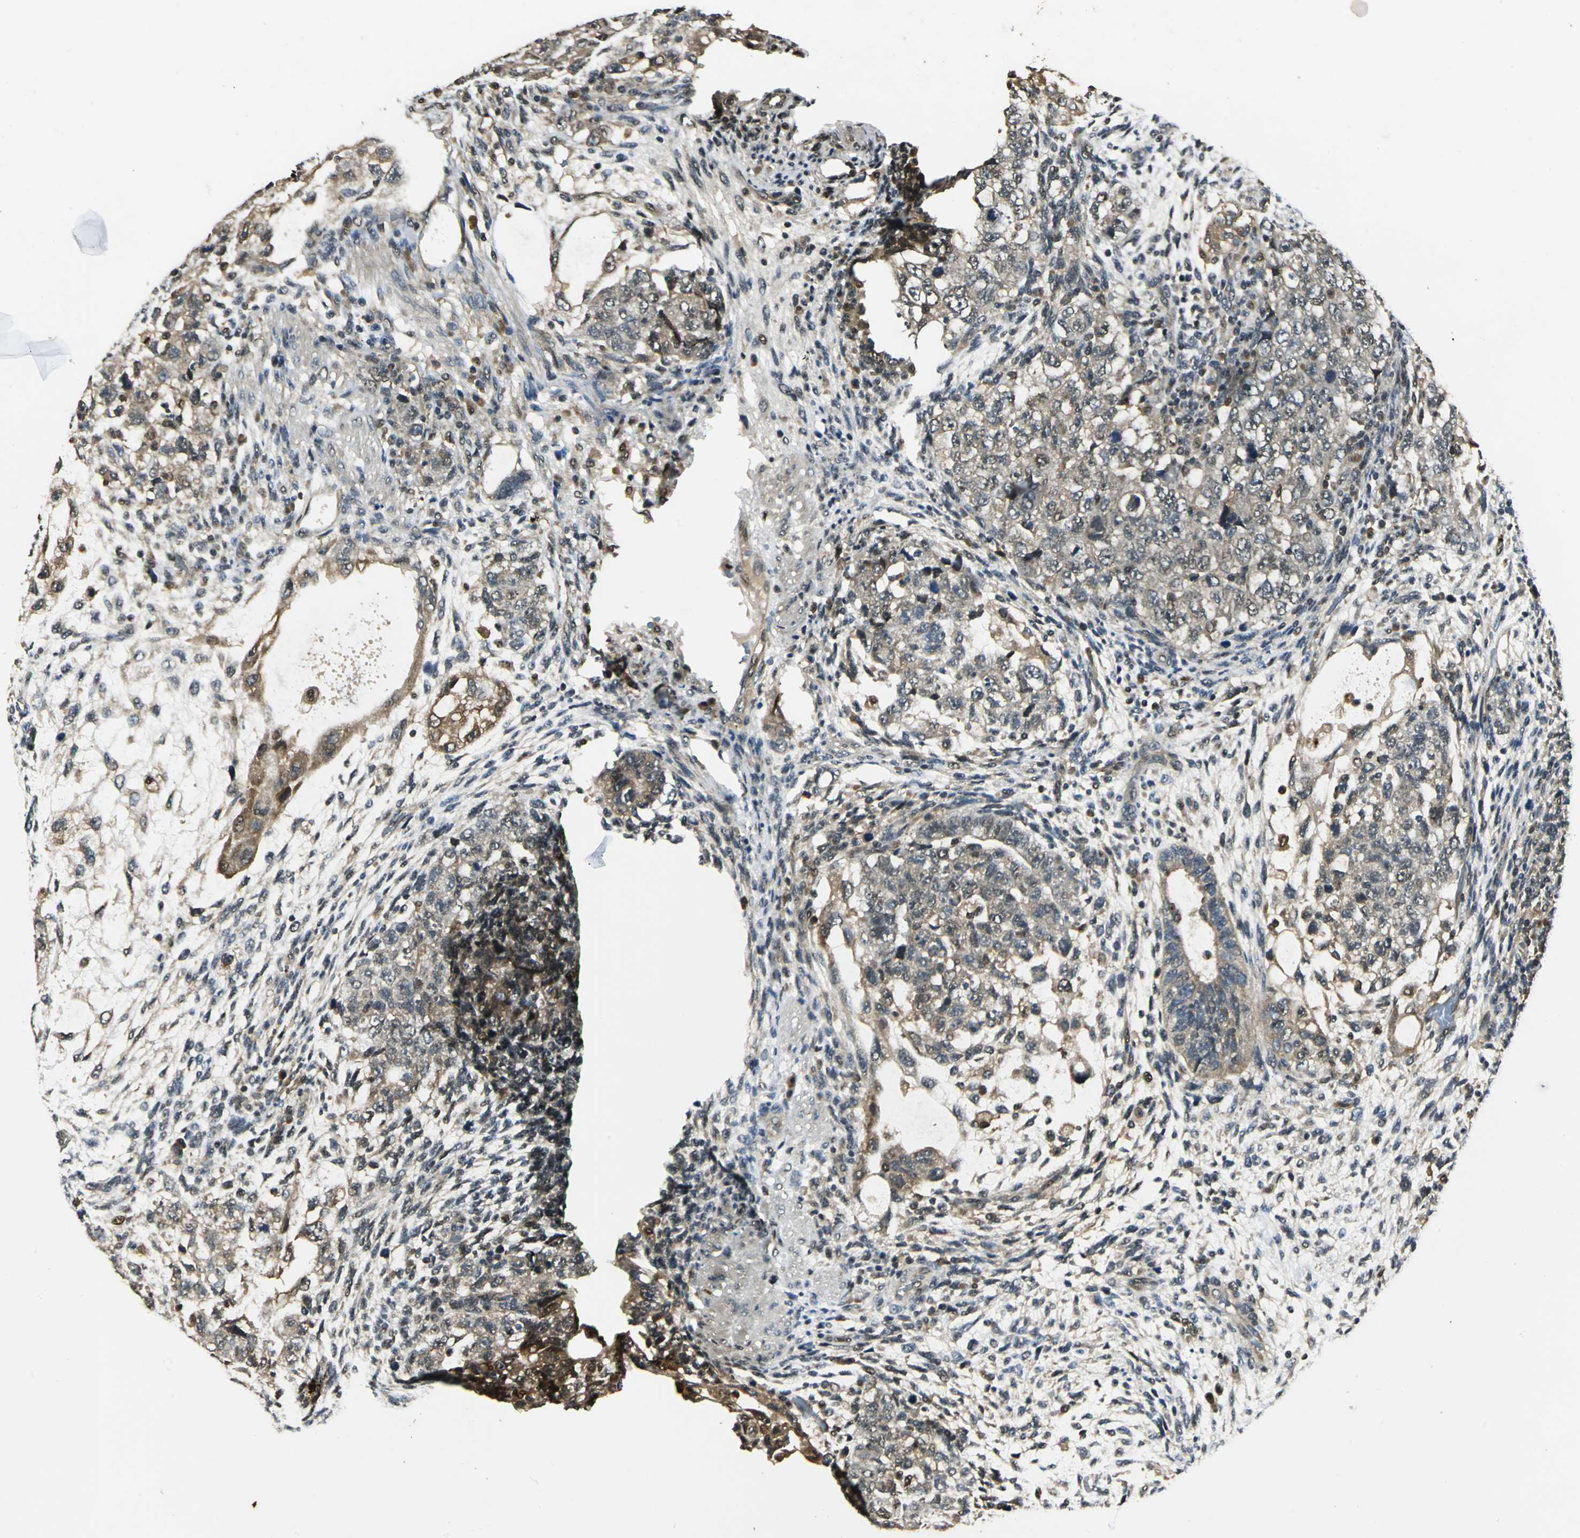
{"staining": {"intensity": "weak", "quantity": ">75%", "location": "cytoplasmic/membranous,nuclear"}, "tissue": "testis cancer", "cell_type": "Tumor cells", "image_type": "cancer", "snomed": [{"axis": "morphology", "description": "Normal tissue, NOS"}, {"axis": "morphology", "description": "Carcinoma, Embryonal, NOS"}, {"axis": "topography", "description": "Testis"}], "caption": "The micrograph shows a brown stain indicating the presence of a protein in the cytoplasmic/membranous and nuclear of tumor cells in testis cancer (embryonal carcinoma). (Stains: DAB (3,3'-diaminobenzidine) in brown, nuclei in blue, Microscopy: brightfield microscopy at high magnification).", "gene": "PPP1R13L", "patient": {"sex": "male", "age": 36}}